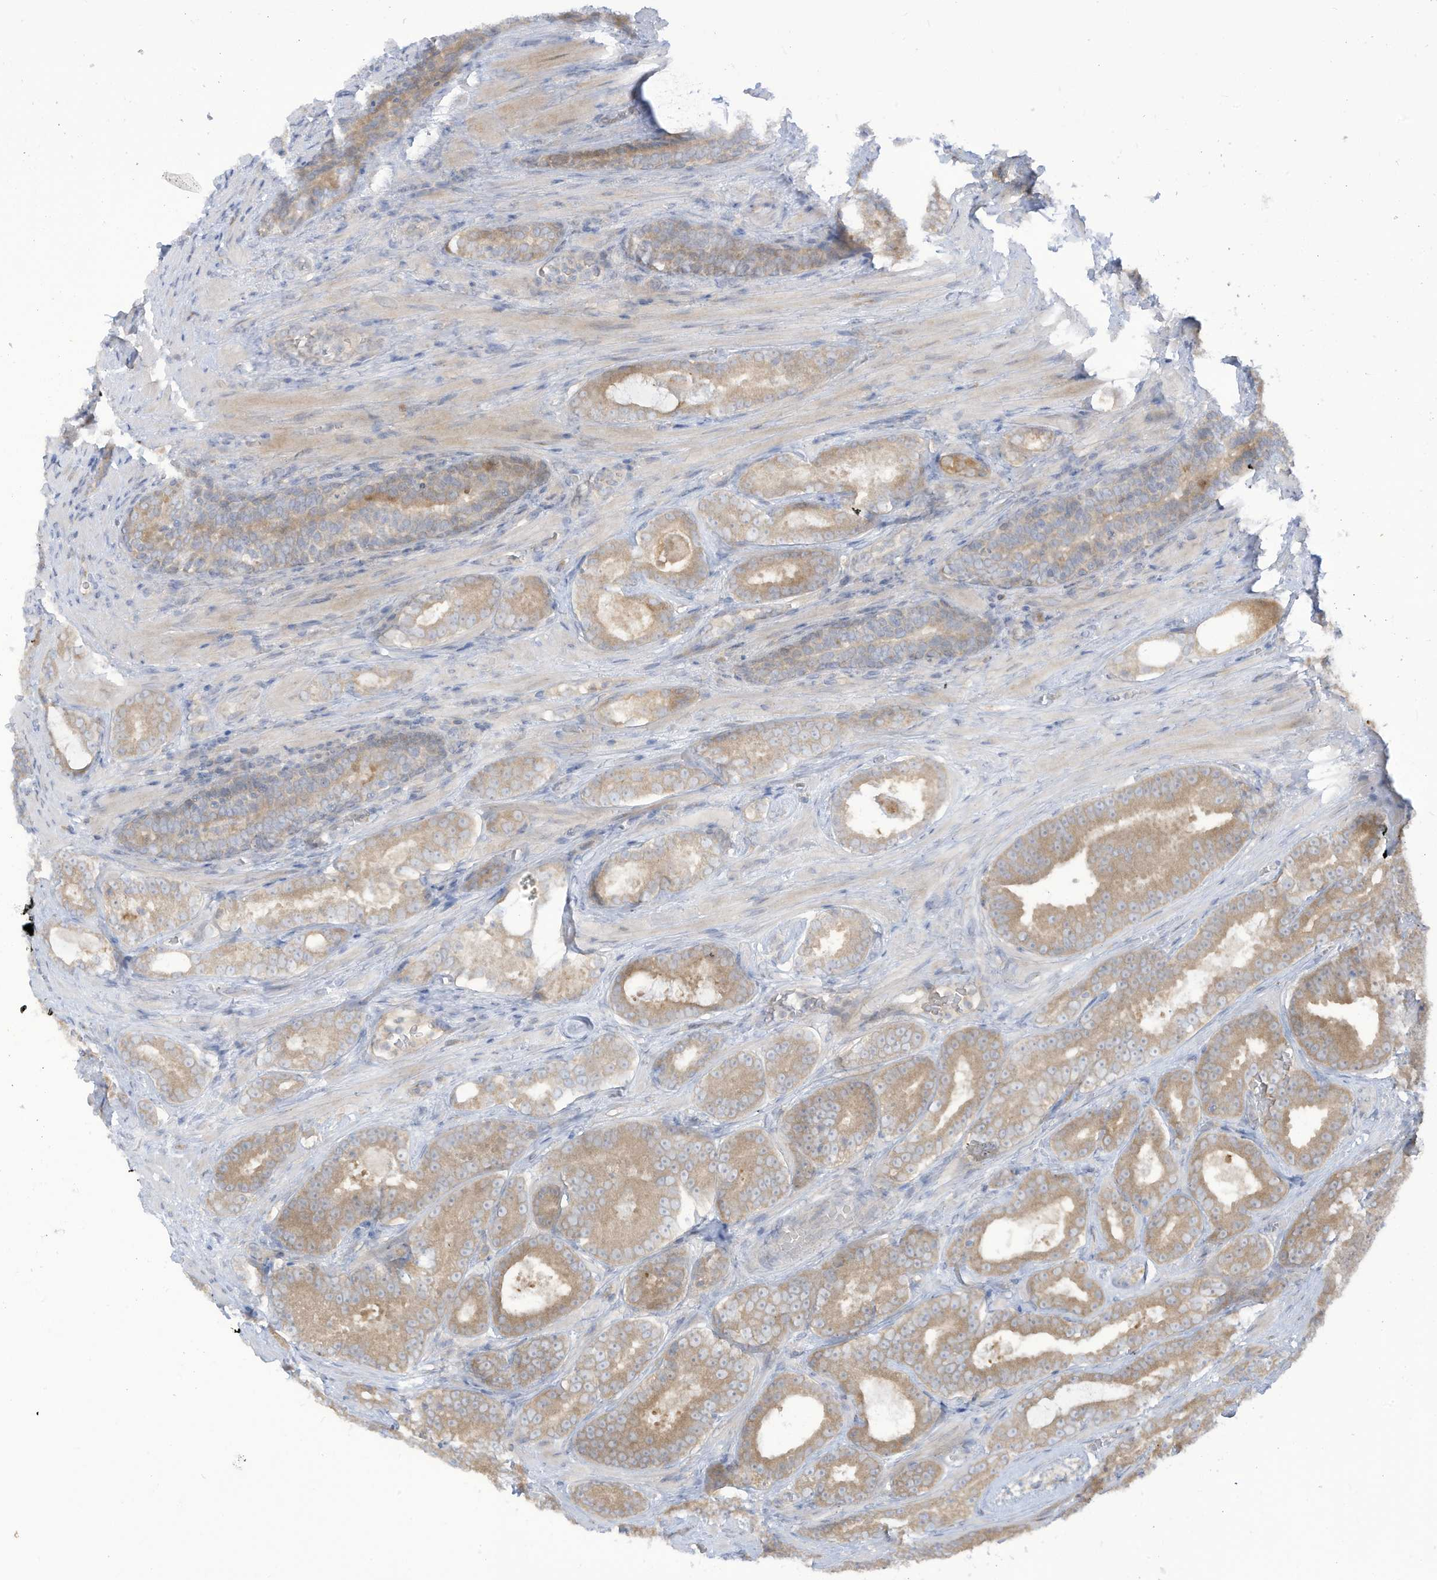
{"staining": {"intensity": "weak", "quantity": ">75%", "location": "cytoplasmic/membranous"}, "tissue": "prostate cancer", "cell_type": "Tumor cells", "image_type": "cancer", "snomed": [{"axis": "morphology", "description": "Adenocarcinoma, High grade"}, {"axis": "topography", "description": "Prostate"}], "caption": "High-magnification brightfield microscopy of high-grade adenocarcinoma (prostate) stained with DAB (3,3'-diaminobenzidine) (brown) and counterstained with hematoxylin (blue). tumor cells exhibit weak cytoplasmic/membranous positivity is seen in approximately>75% of cells.", "gene": "LRRN2", "patient": {"sex": "male", "age": 66}}